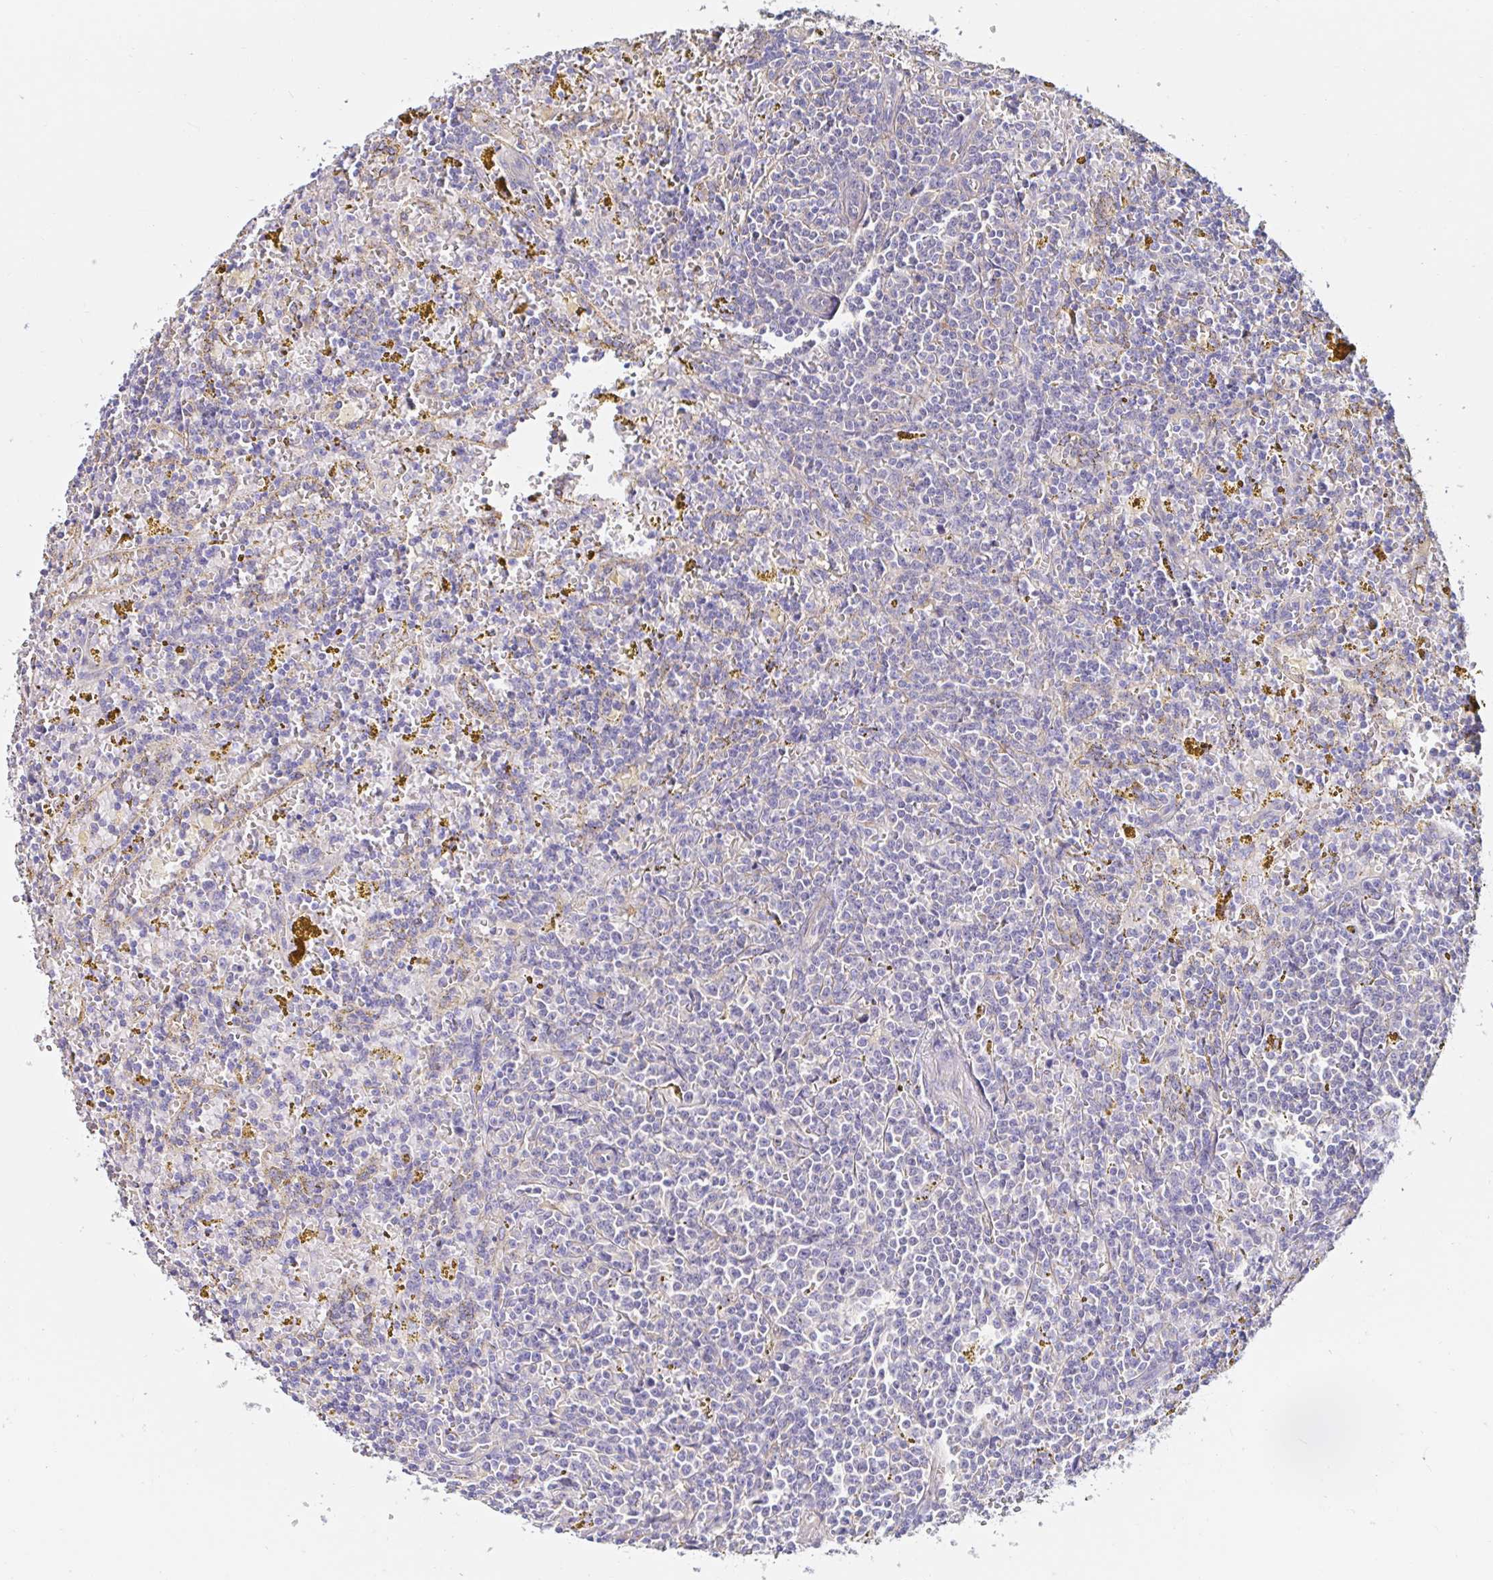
{"staining": {"intensity": "negative", "quantity": "none", "location": "none"}, "tissue": "lymphoma", "cell_type": "Tumor cells", "image_type": "cancer", "snomed": [{"axis": "morphology", "description": "Malignant lymphoma, non-Hodgkin's type, Low grade"}, {"axis": "topography", "description": "Spleen"}, {"axis": "topography", "description": "Lymph node"}], "caption": "The IHC photomicrograph has no significant staining in tumor cells of lymphoma tissue.", "gene": "RSRP1", "patient": {"sex": "female", "age": 66}}